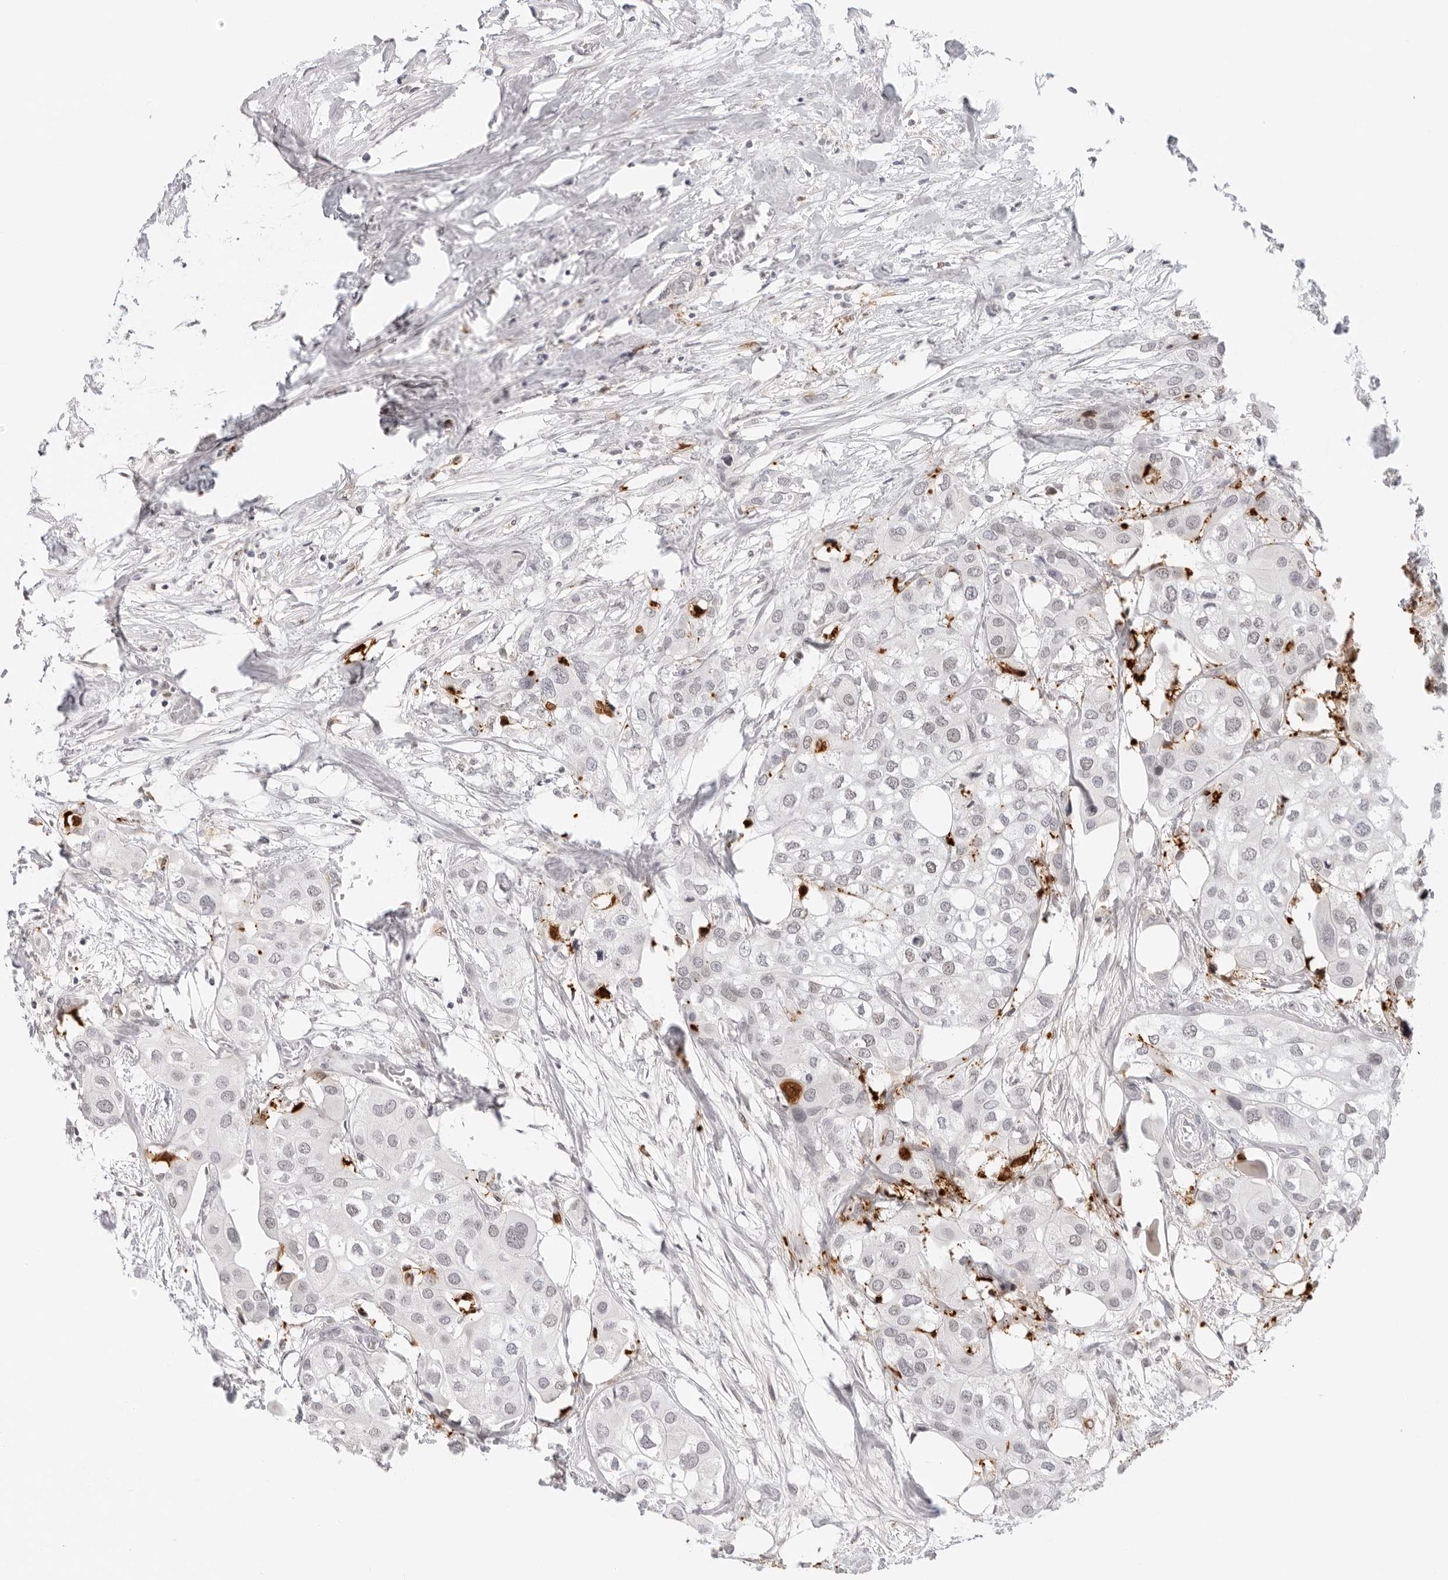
{"staining": {"intensity": "weak", "quantity": "<25%", "location": "nuclear"}, "tissue": "urothelial cancer", "cell_type": "Tumor cells", "image_type": "cancer", "snomed": [{"axis": "morphology", "description": "Urothelial carcinoma, High grade"}, {"axis": "topography", "description": "Urinary bladder"}], "caption": "The micrograph reveals no staining of tumor cells in urothelial cancer.", "gene": "MSH6", "patient": {"sex": "male", "age": 64}}